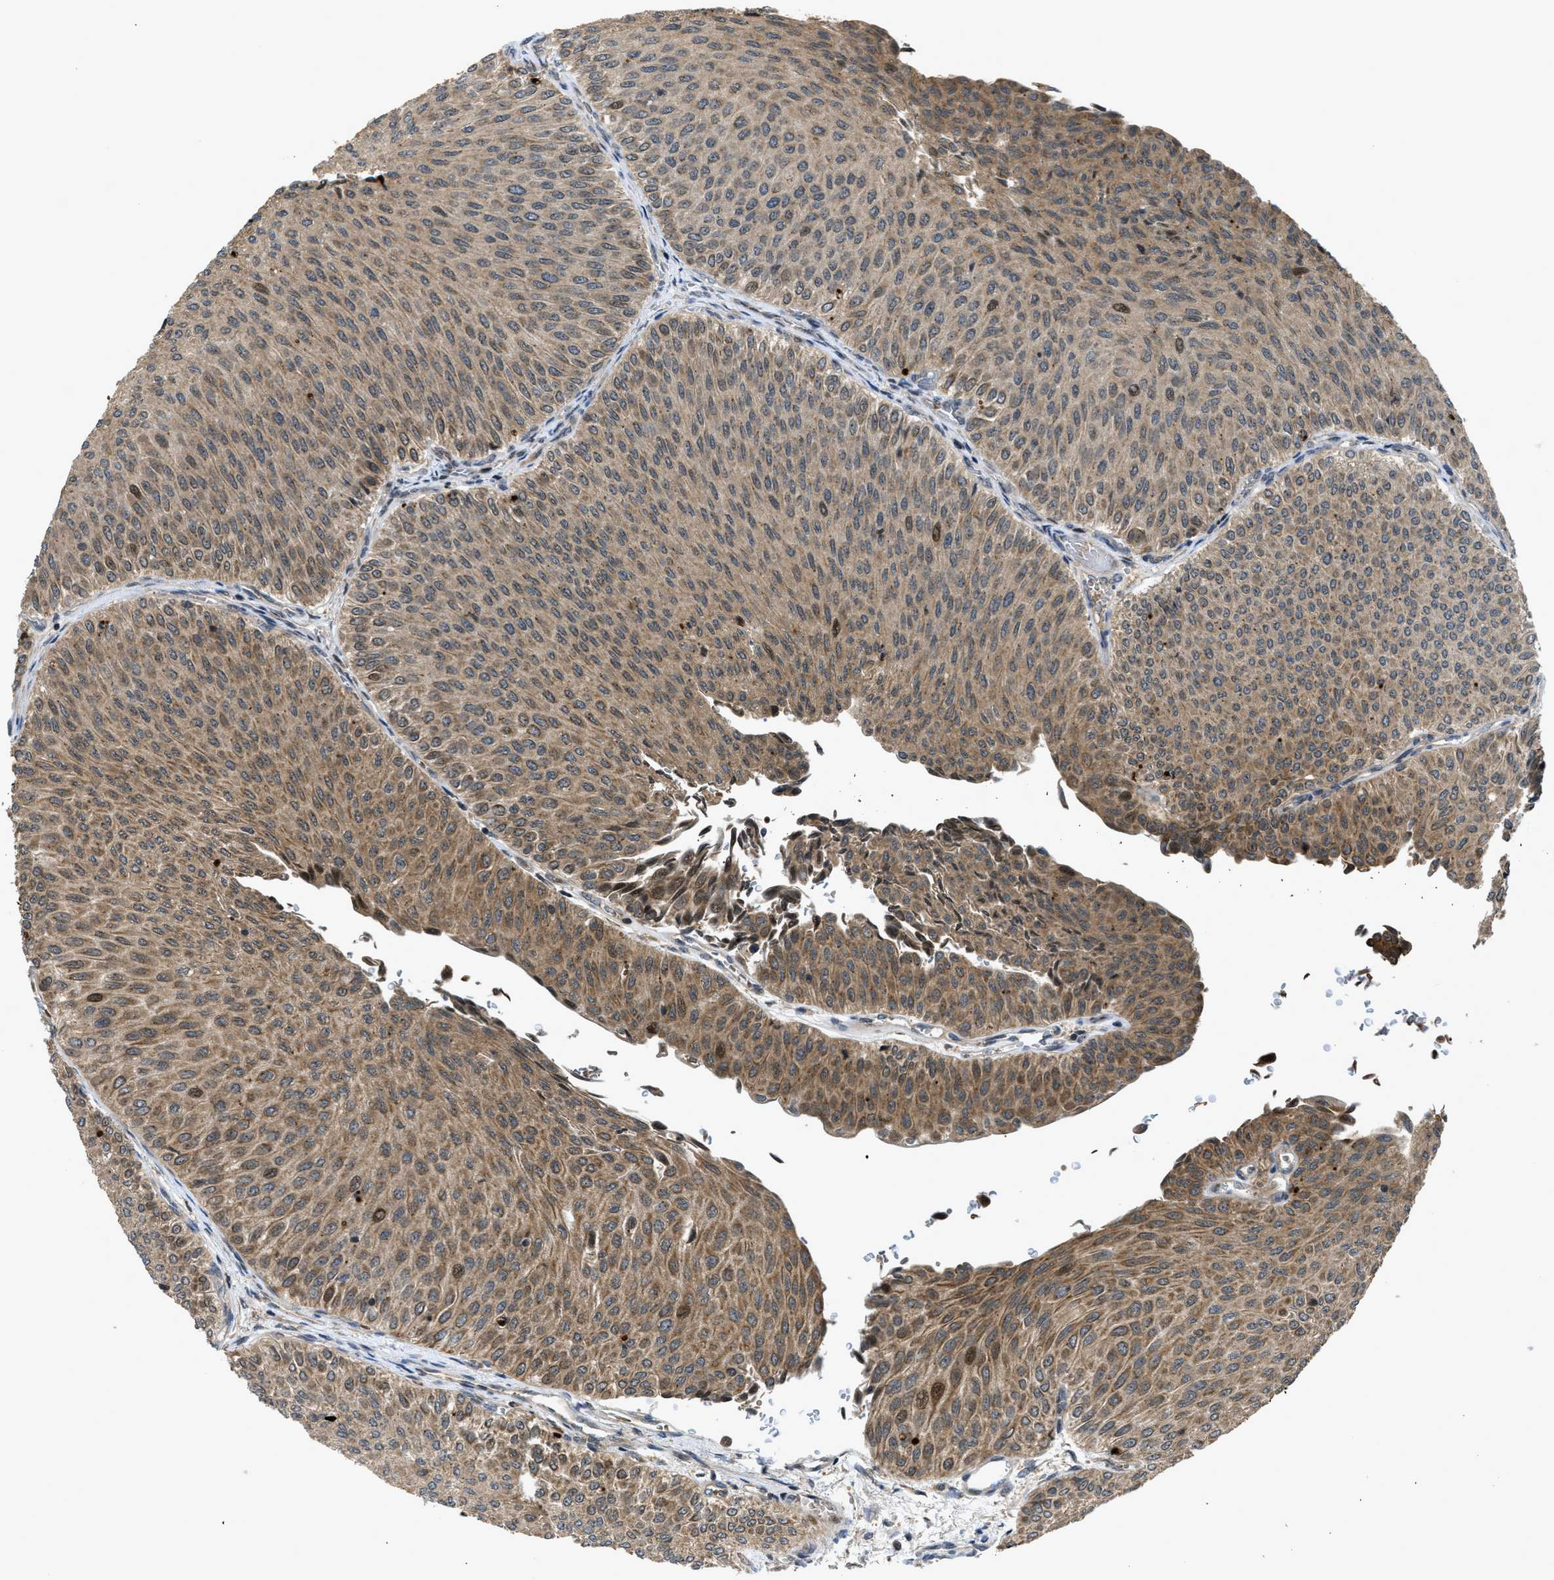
{"staining": {"intensity": "moderate", "quantity": ">75%", "location": "cytoplasmic/membranous"}, "tissue": "urothelial cancer", "cell_type": "Tumor cells", "image_type": "cancer", "snomed": [{"axis": "morphology", "description": "Urothelial carcinoma, Low grade"}, {"axis": "topography", "description": "Urinary bladder"}], "caption": "Immunohistochemical staining of human urothelial cancer demonstrates moderate cytoplasmic/membranous protein staining in approximately >75% of tumor cells.", "gene": "DNAJC28", "patient": {"sex": "male", "age": 78}}